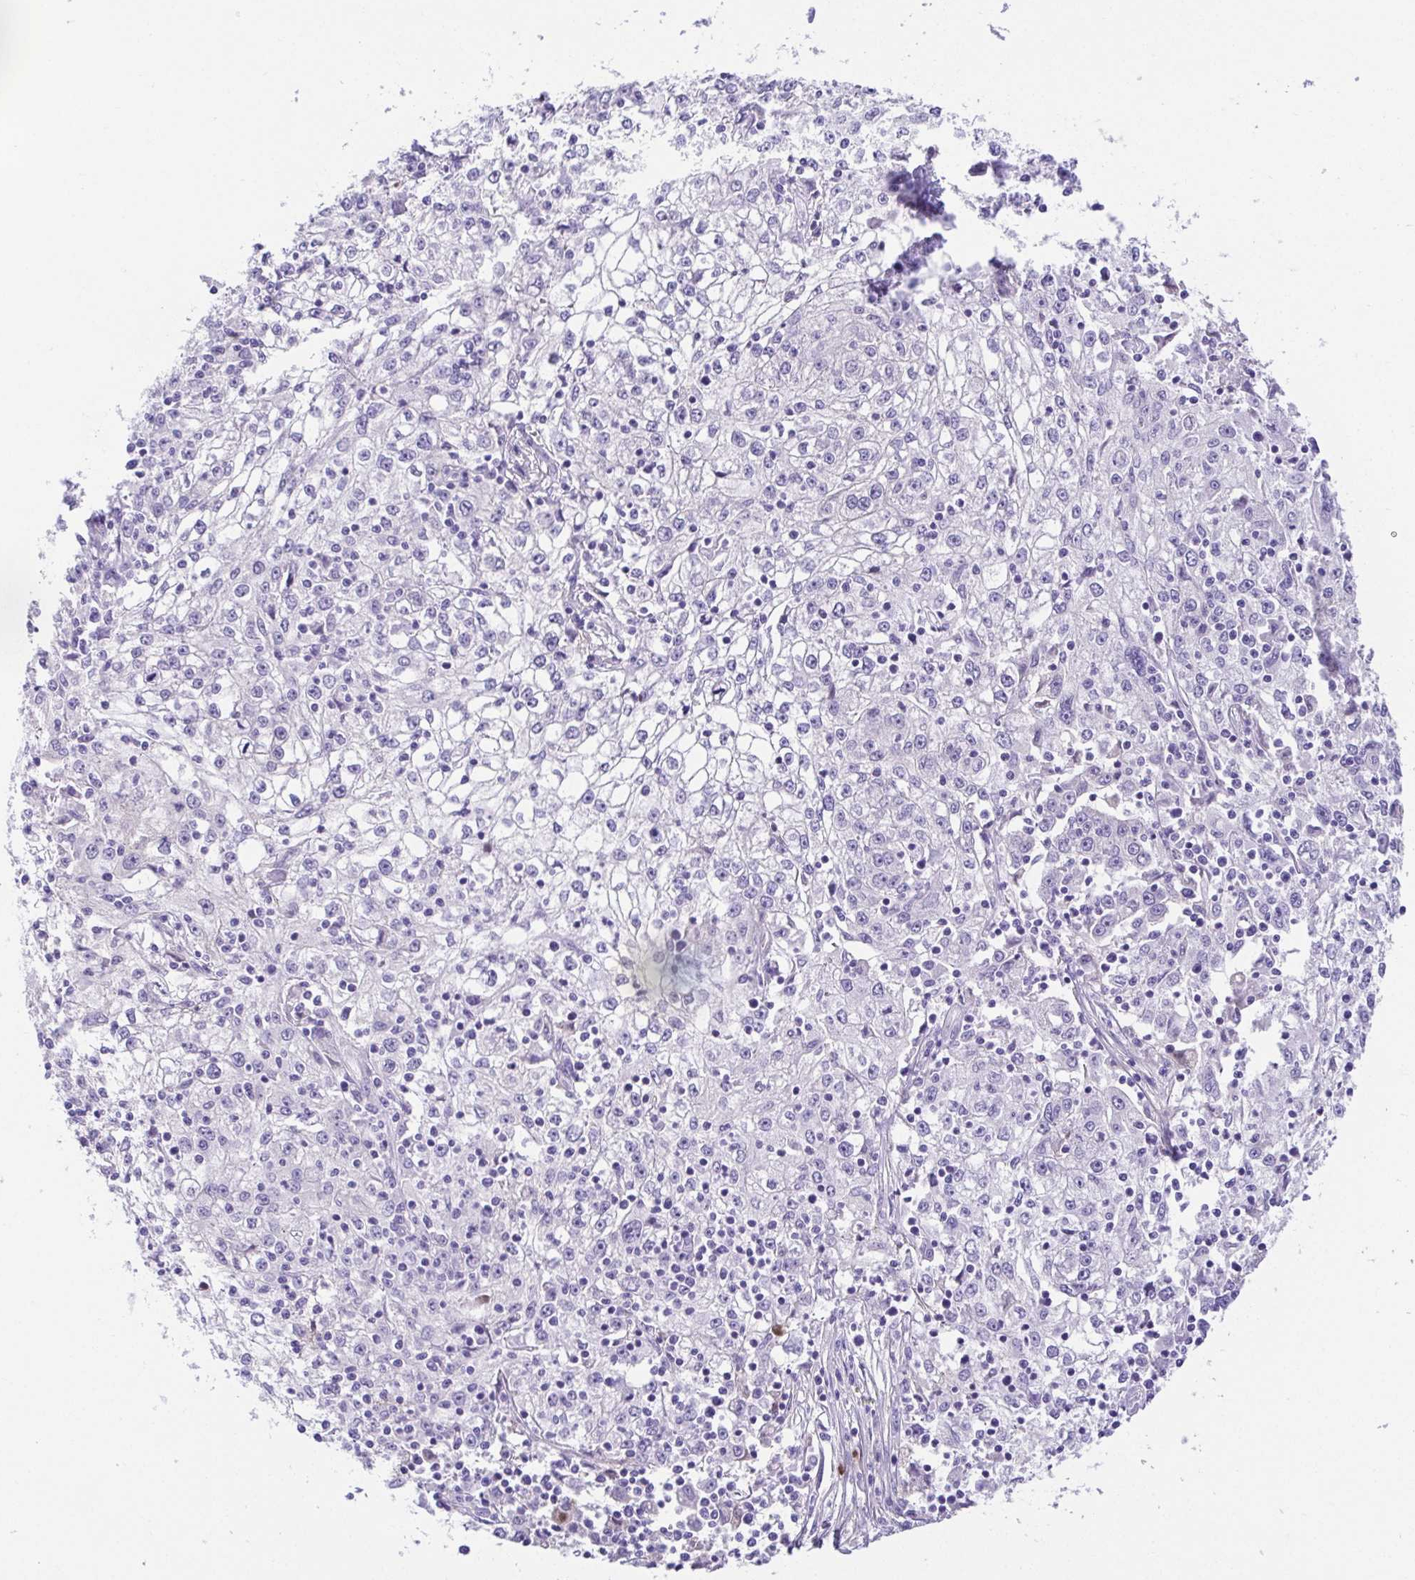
{"staining": {"intensity": "negative", "quantity": "none", "location": "none"}, "tissue": "cervical cancer", "cell_type": "Tumor cells", "image_type": "cancer", "snomed": [{"axis": "morphology", "description": "Squamous cell carcinoma, NOS"}, {"axis": "topography", "description": "Cervix"}], "caption": "There is no significant positivity in tumor cells of cervical squamous cell carcinoma.", "gene": "SPATA4", "patient": {"sex": "female", "age": 85}}